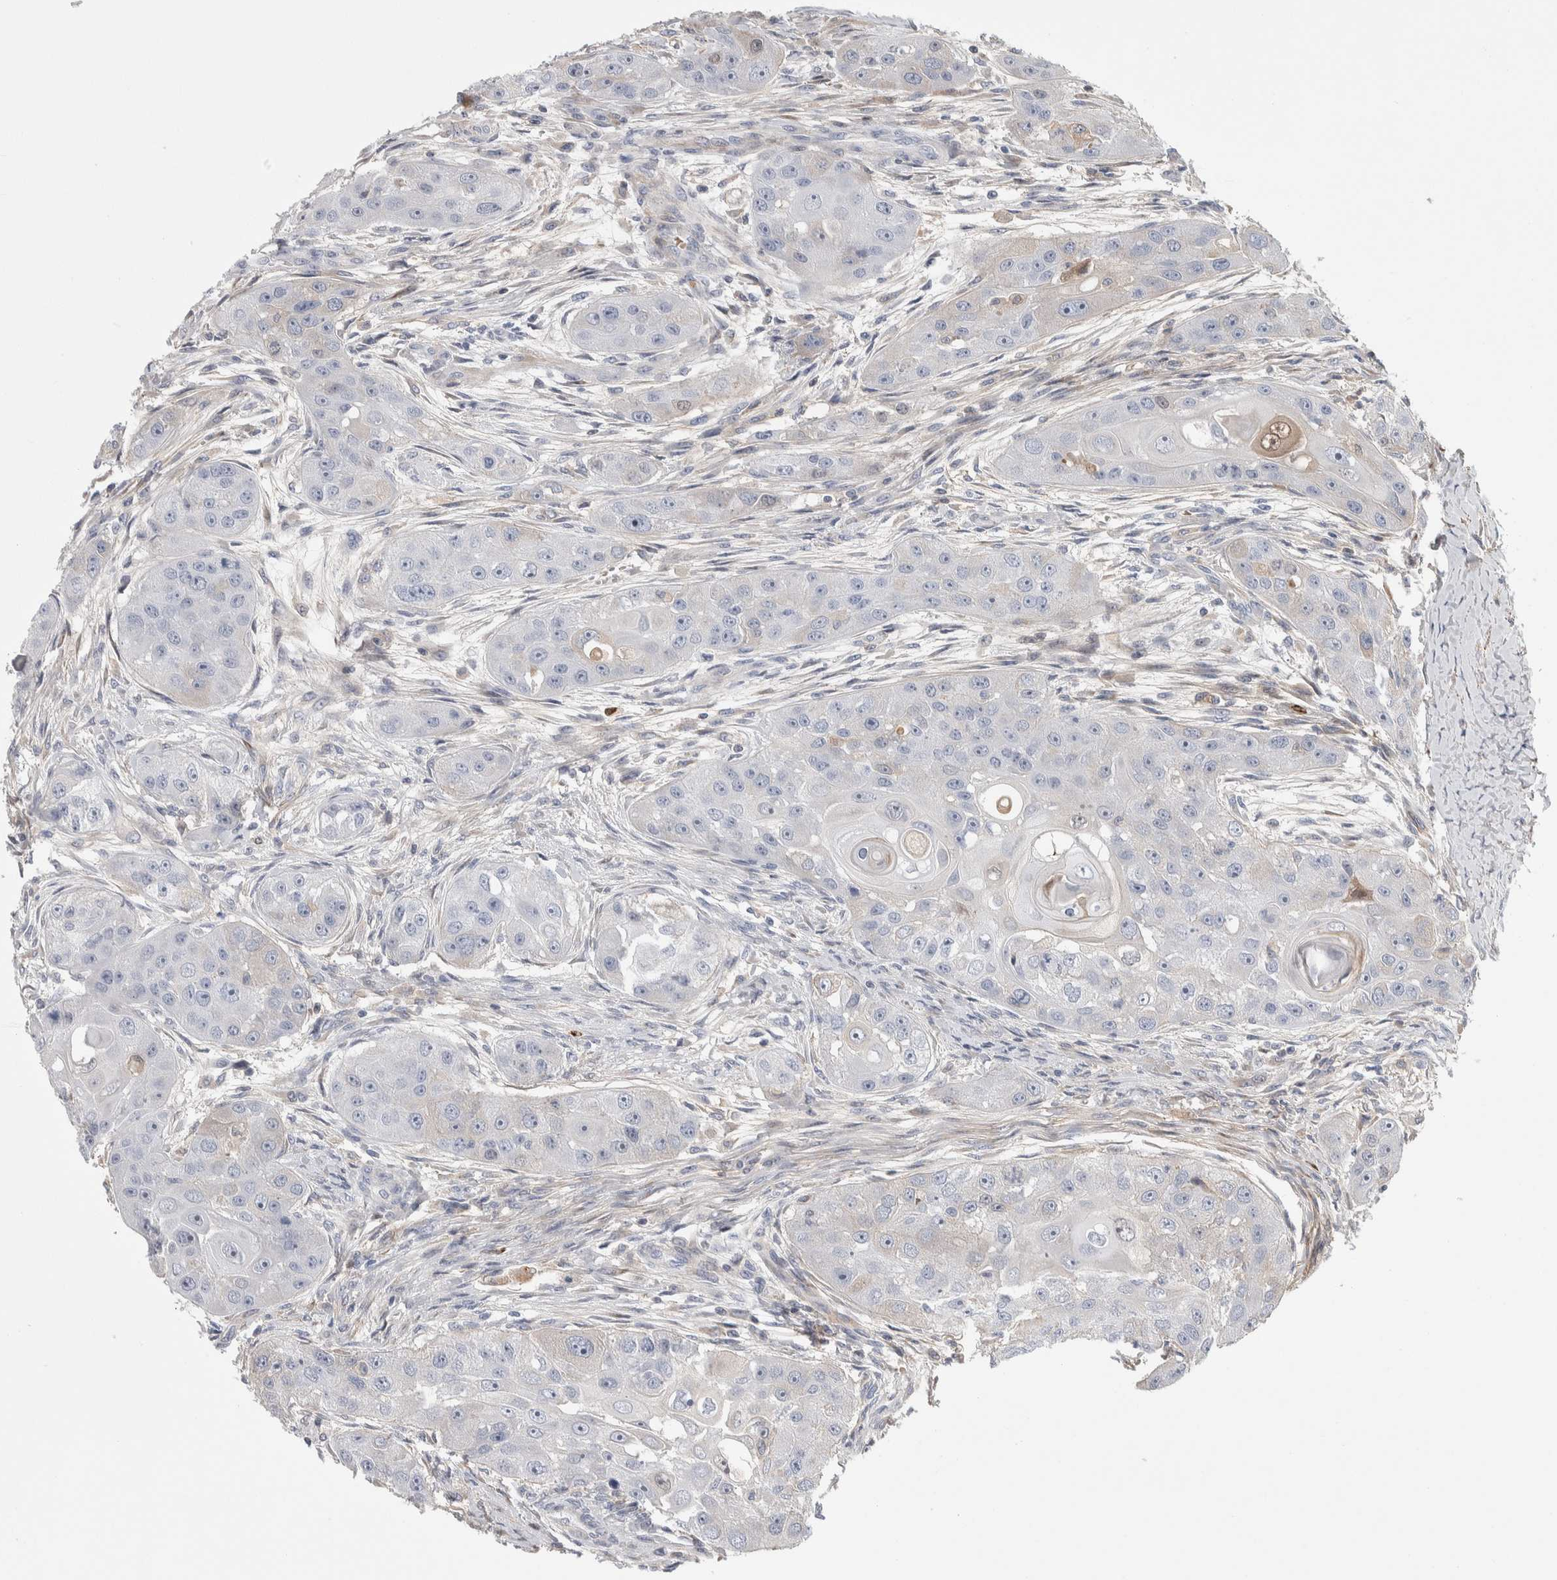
{"staining": {"intensity": "negative", "quantity": "none", "location": "none"}, "tissue": "head and neck cancer", "cell_type": "Tumor cells", "image_type": "cancer", "snomed": [{"axis": "morphology", "description": "Normal tissue, NOS"}, {"axis": "morphology", "description": "Squamous cell carcinoma, NOS"}, {"axis": "topography", "description": "Skeletal muscle"}, {"axis": "topography", "description": "Head-Neck"}], "caption": "DAB immunohistochemical staining of head and neck cancer reveals no significant expression in tumor cells.", "gene": "PSMG3", "patient": {"sex": "male", "age": 51}}